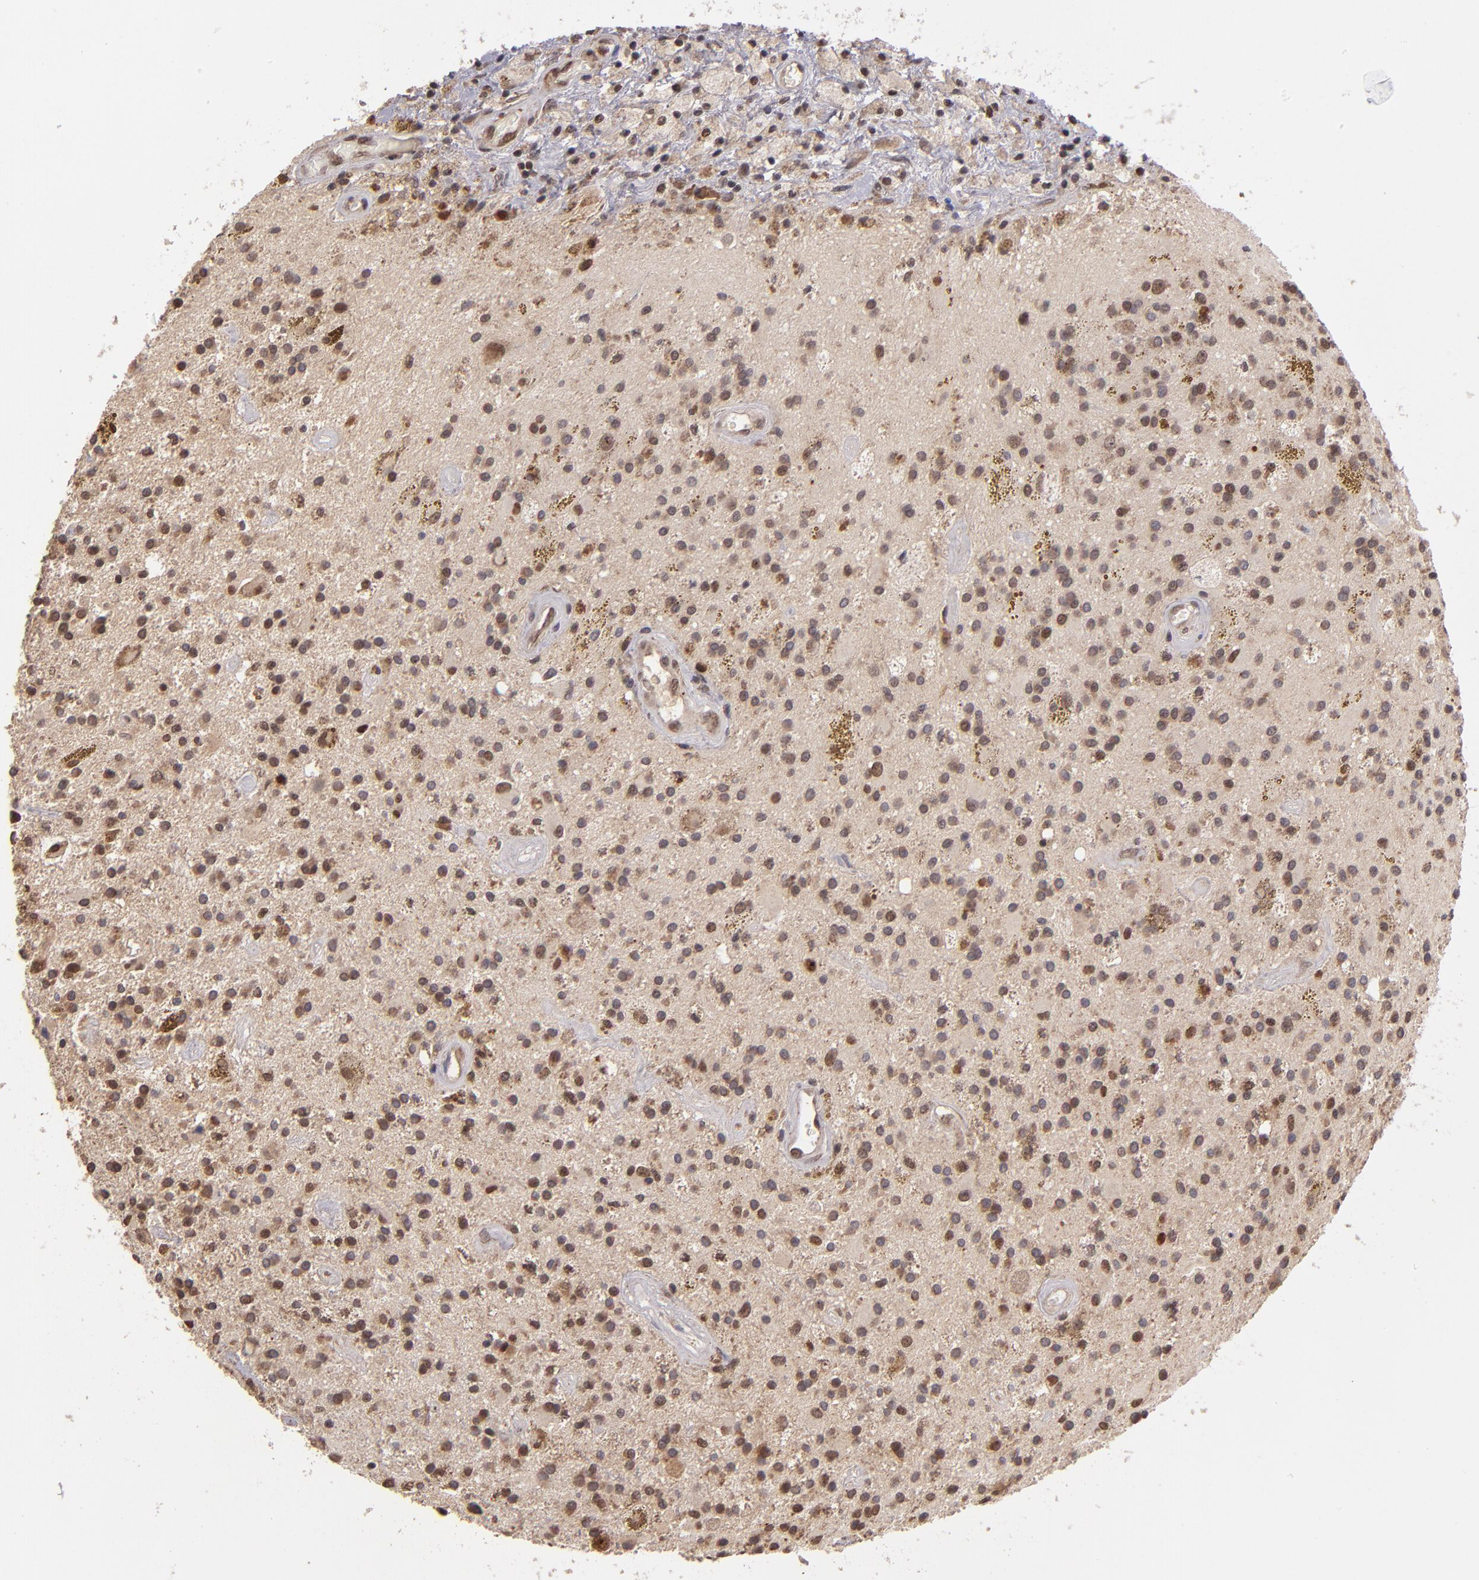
{"staining": {"intensity": "moderate", "quantity": "25%-75%", "location": "nuclear"}, "tissue": "glioma", "cell_type": "Tumor cells", "image_type": "cancer", "snomed": [{"axis": "morphology", "description": "Glioma, malignant, Low grade"}, {"axis": "topography", "description": "Brain"}], "caption": "A histopathology image showing moderate nuclear staining in approximately 25%-75% of tumor cells in glioma, as visualized by brown immunohistochemical staining.", "gene": "ABHD12B", "patient": {"sex": "male", "age": 58}}